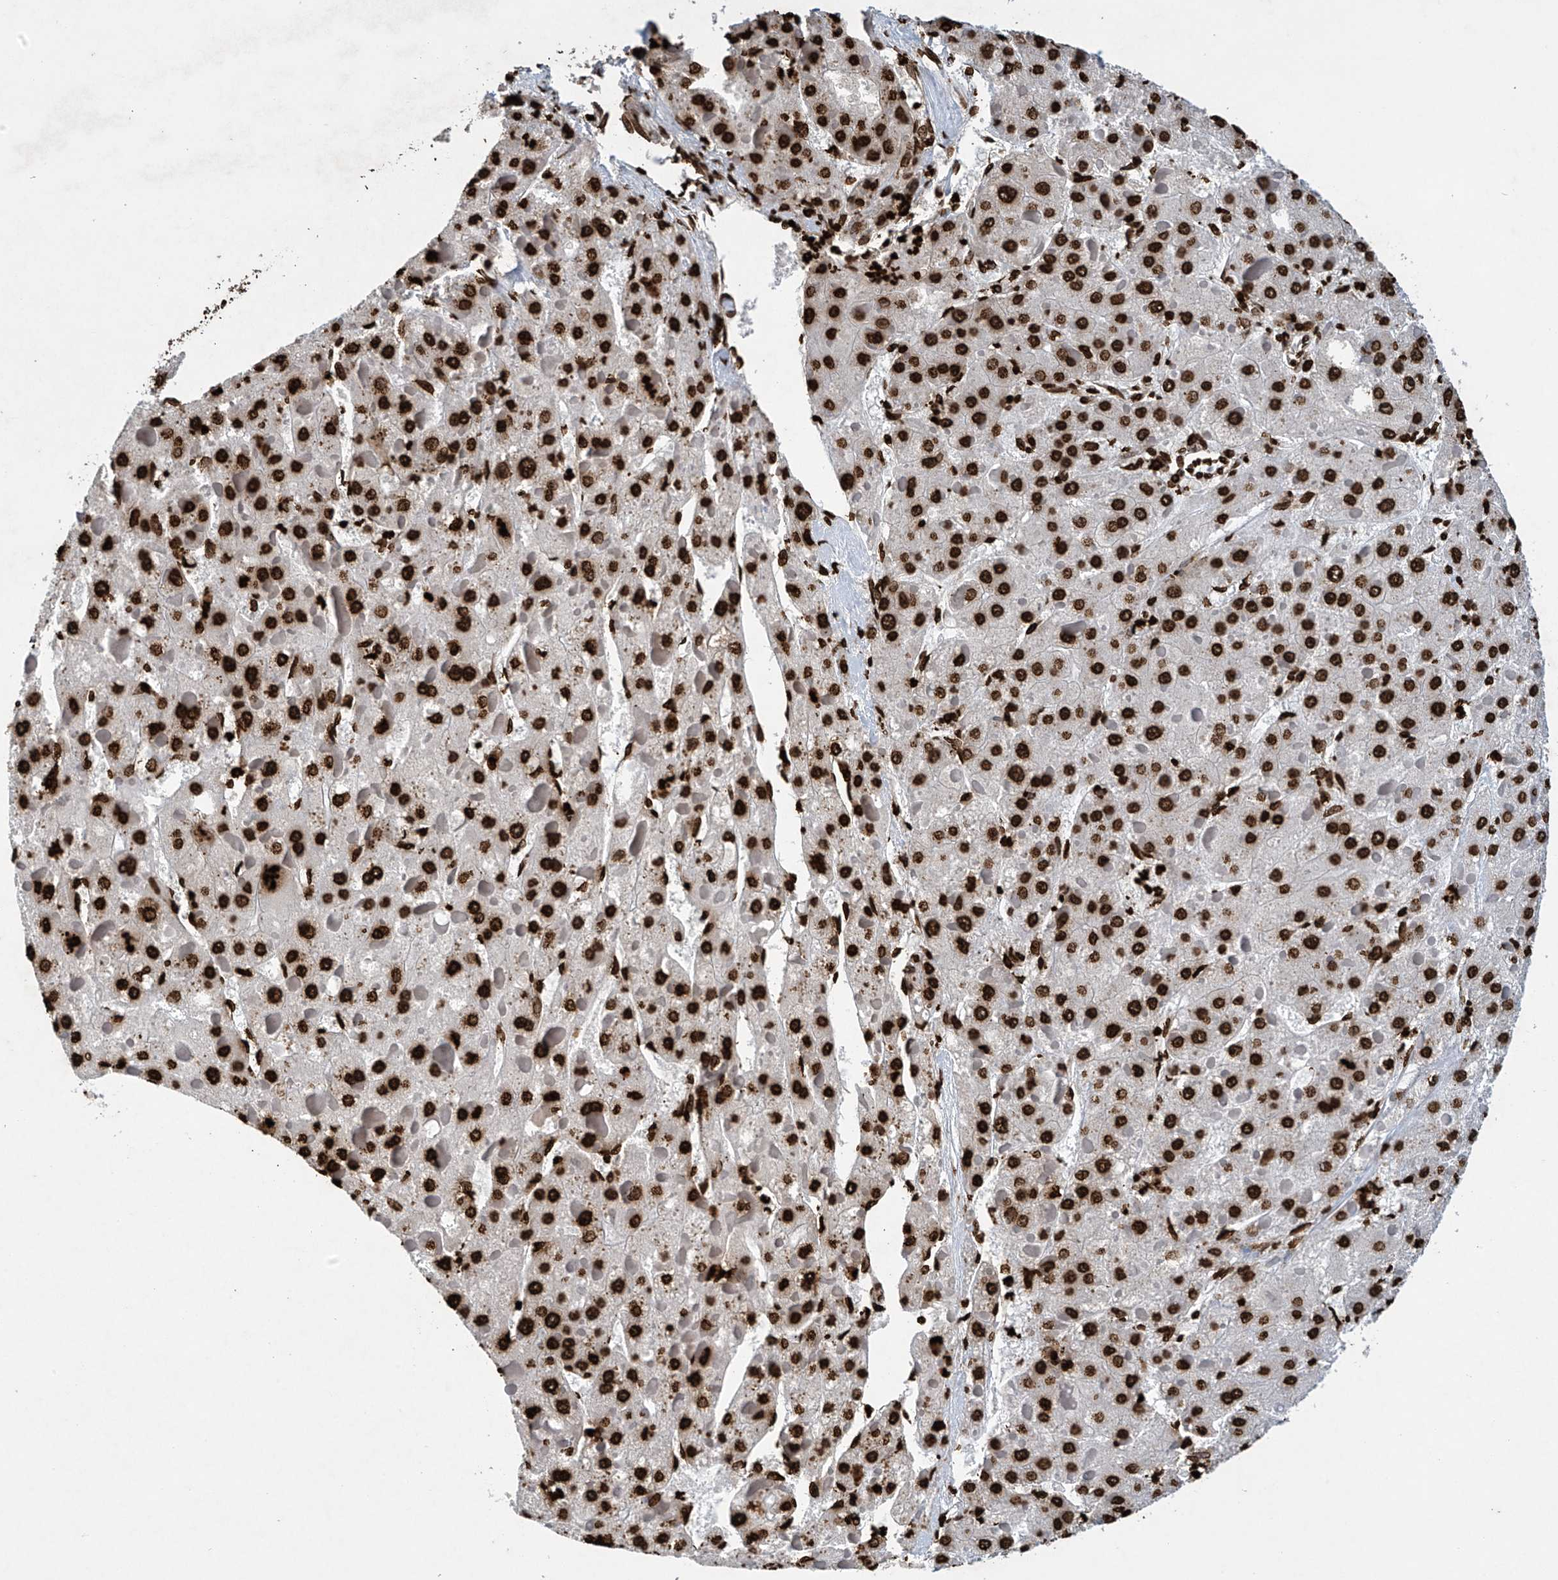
{"staining": {"intensity": "strong", "quantity": ">75%", "location": "nuclear"}, "tissue": "liver cancer", "cell_type": "Tumor cells", "image_type": "cancer", "snomed": [{"axis": "morphology", "description": "Carcinoma, Hepatocellular, NOS"}, {"axis": "topography", "description": "Liver"}], "caption": "Liver hepatocellular carcinoma stained for a protein (brown) shows strong nuclear positive staining in approximately >75% of tumor cells.", "gene": "H3-3A", "patient": {"sex": "female", "age": 73}}